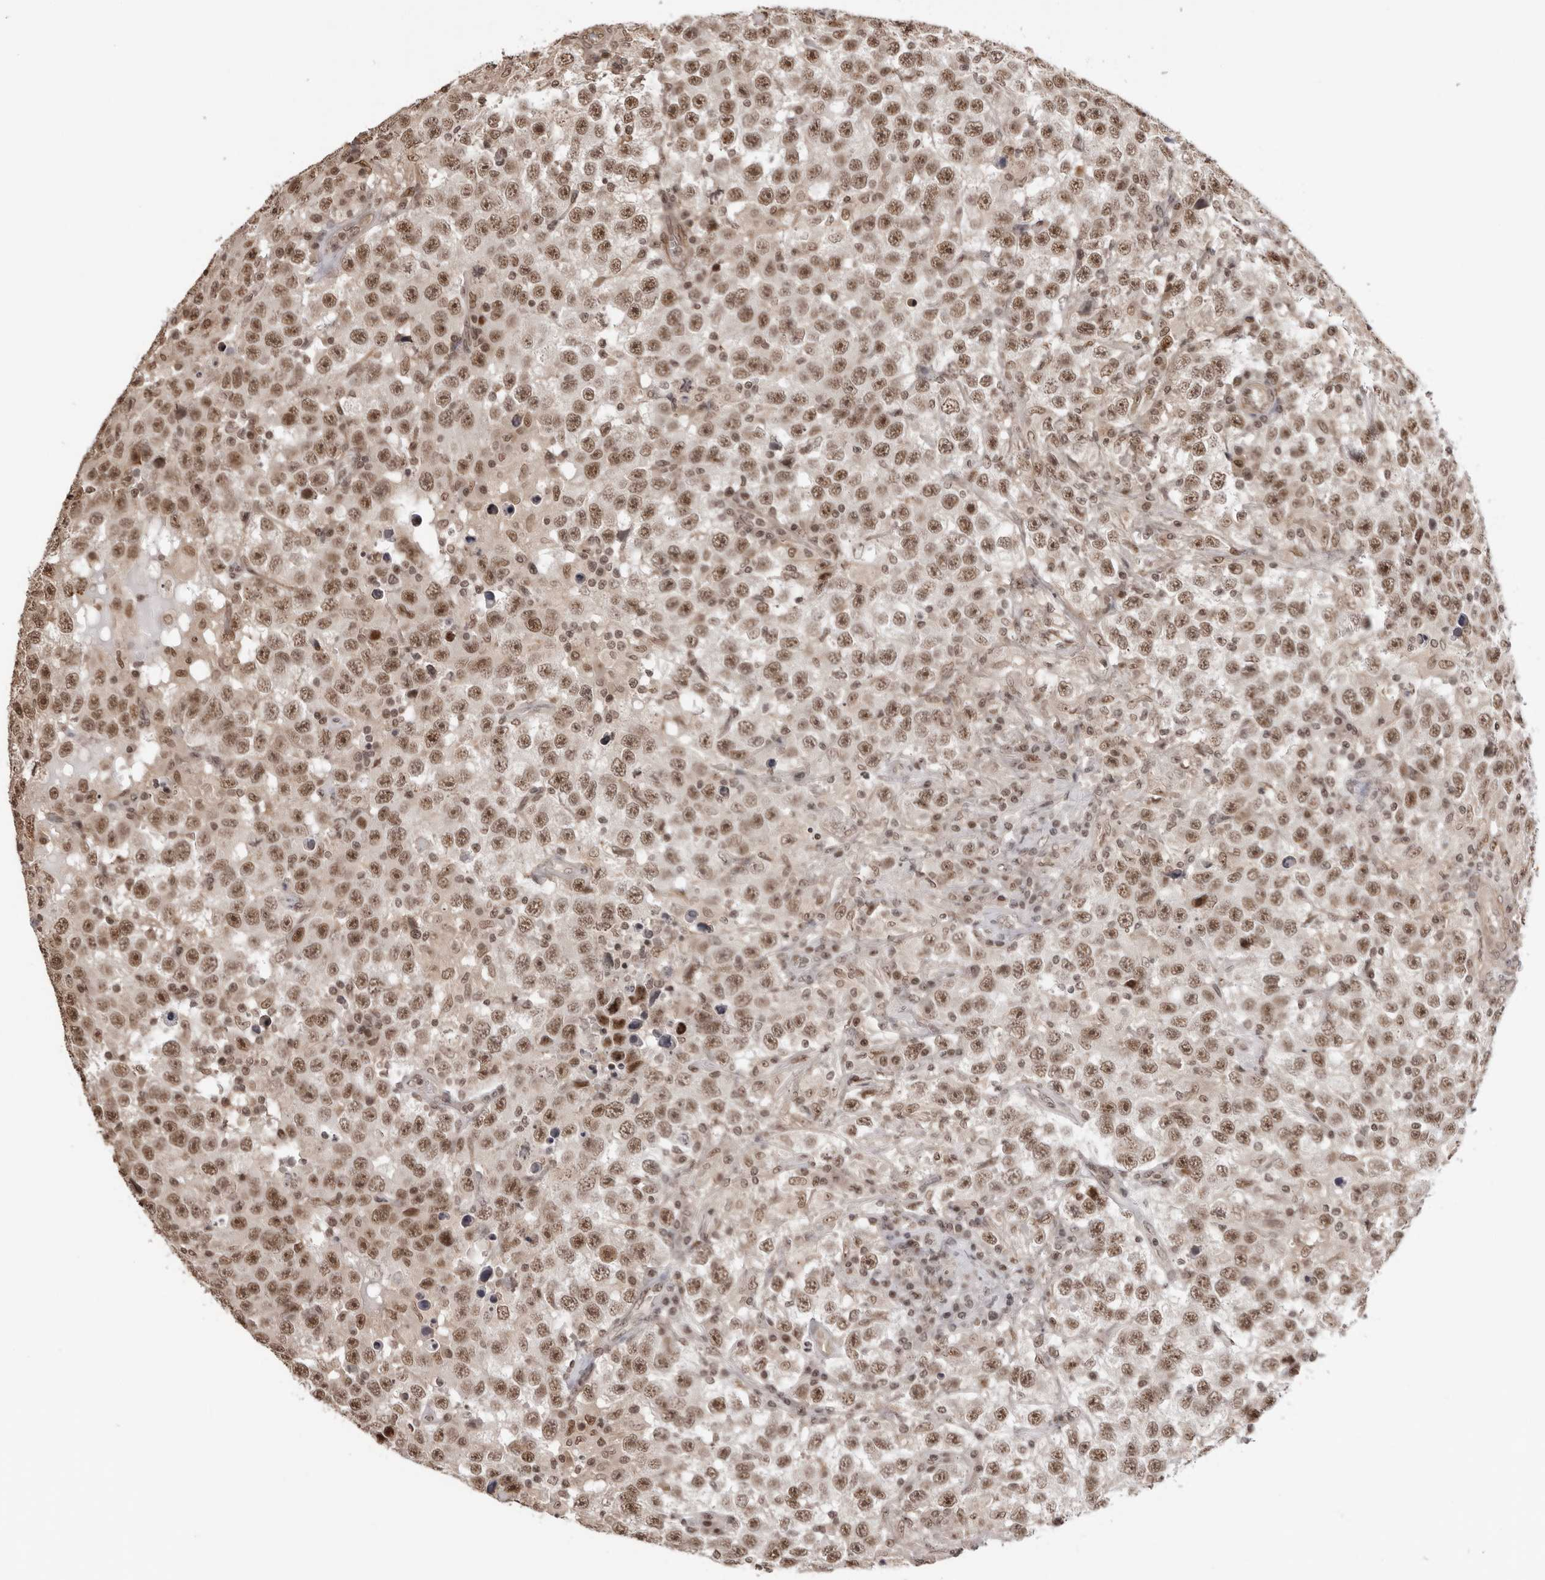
{"staining": {"intensity": "moderate", "quantity": ">75%", "location": "nuclear"}, "tissue": "testis cancer", "cell_type": "Tumor cells", "image_type": "cancer", "snomed": [{"axis": "morphology", "description": "Seminoma, NOS"}, {"axis": "topography", "description": "Testis"}], "caption": "Testis cancer (seminoma) stained with immunohistochemistry reveals moderate nuclear staining in about >75% of tumor cells.", "gene": "SDE2", "patient": {"sex": "male", "age": 41}}